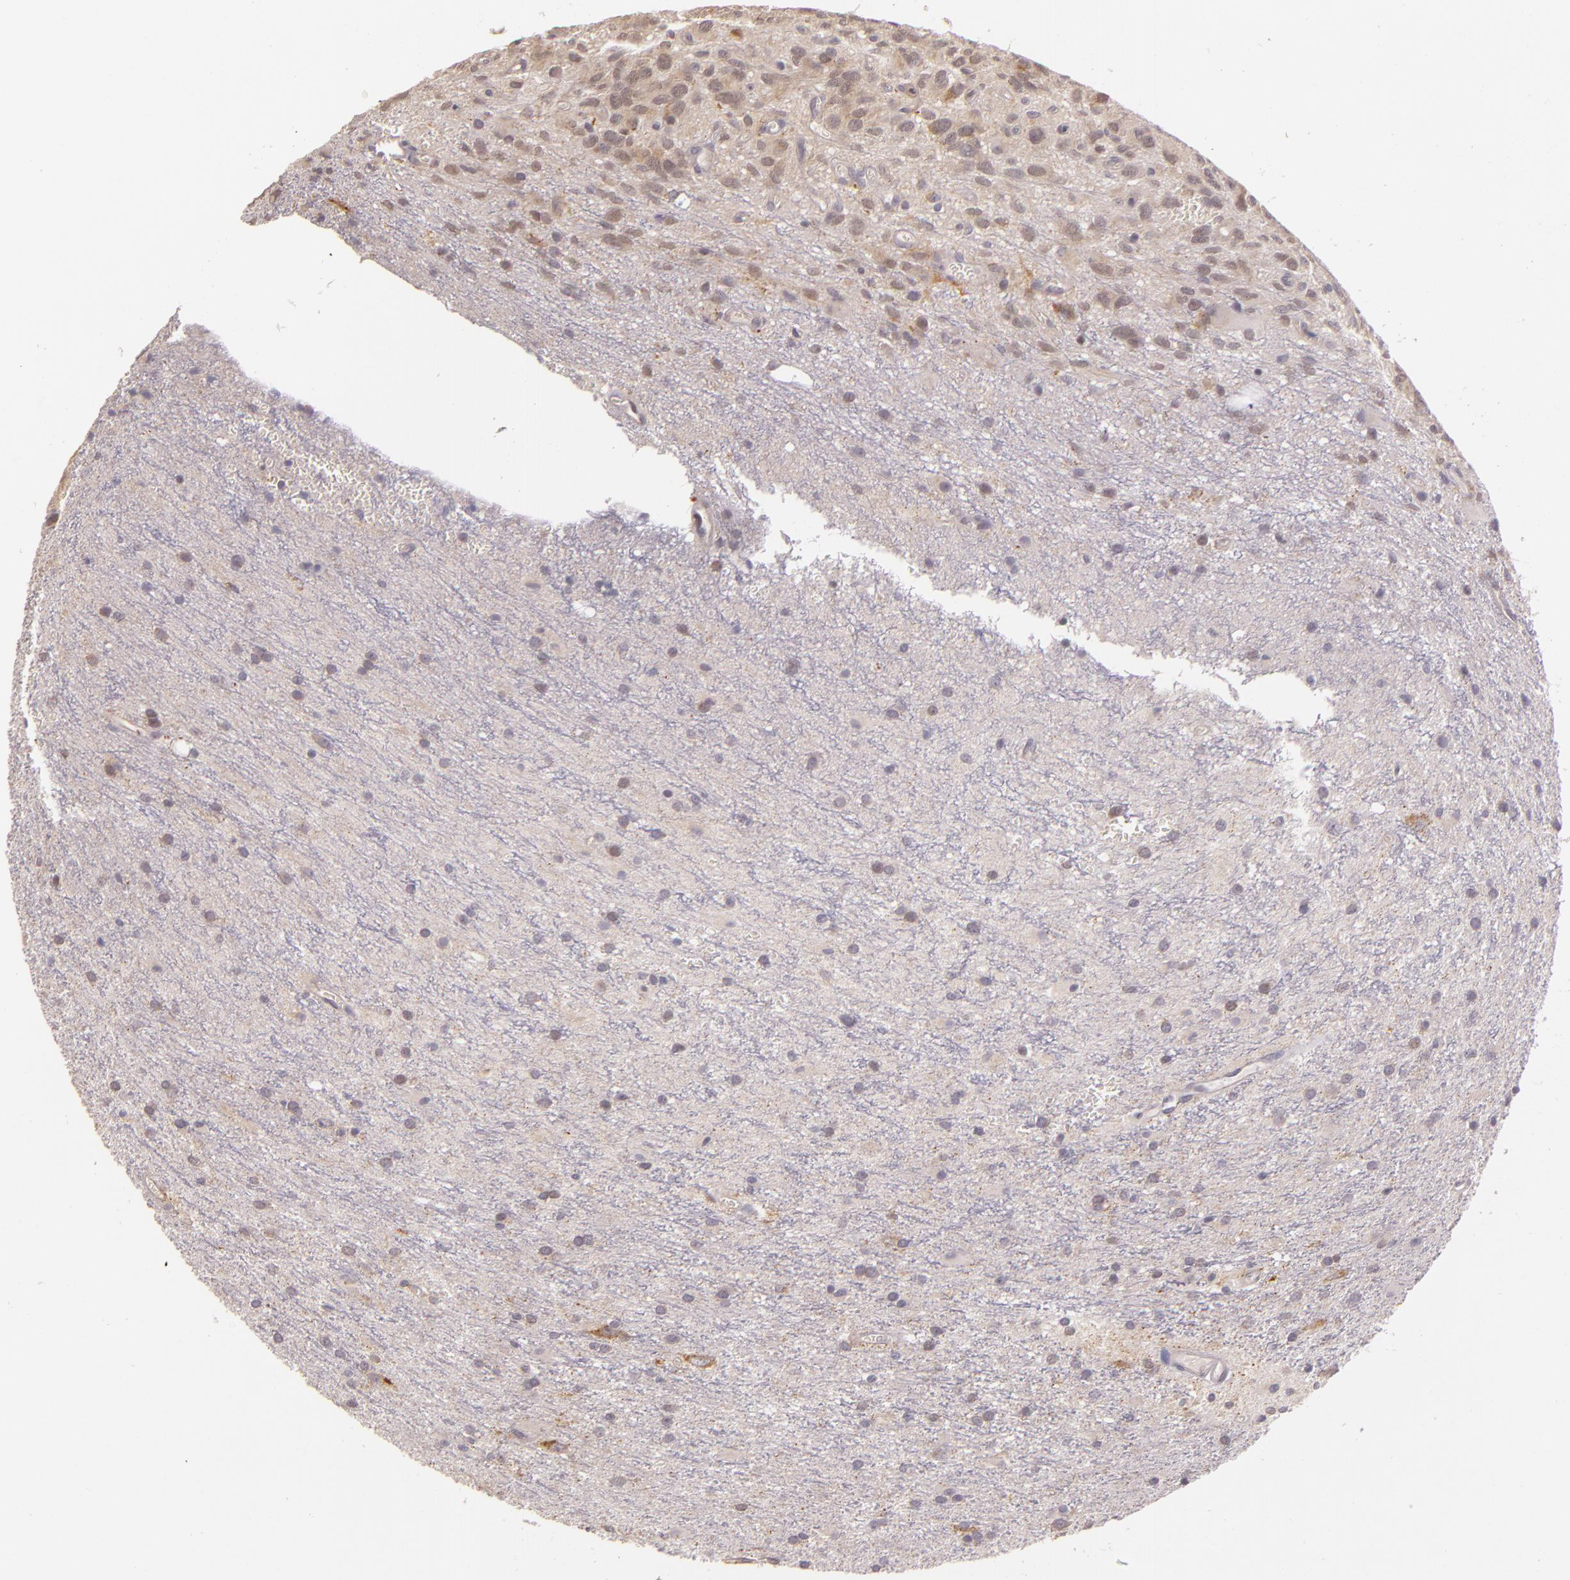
{"staining": {"intensity": "negative", "quantity": "none", "location": "none"}, "tissue": "glioma", "cell_type": "Tumor cells", "image_type": "cancer", "snomed": [{"axis": "morphology", "description": "Glioma, malignant, Low grade"}, {"axis": "topography", "description": "Brain"}], "caption": "DAB (3,3'-diaminobenzidine) immunohistochemical staining of human malignant low-grade glioma demonstrates no significant staining in tumor cells.", "gene": "ARMH4", "patient": {"sex": "female", "age": 15}}